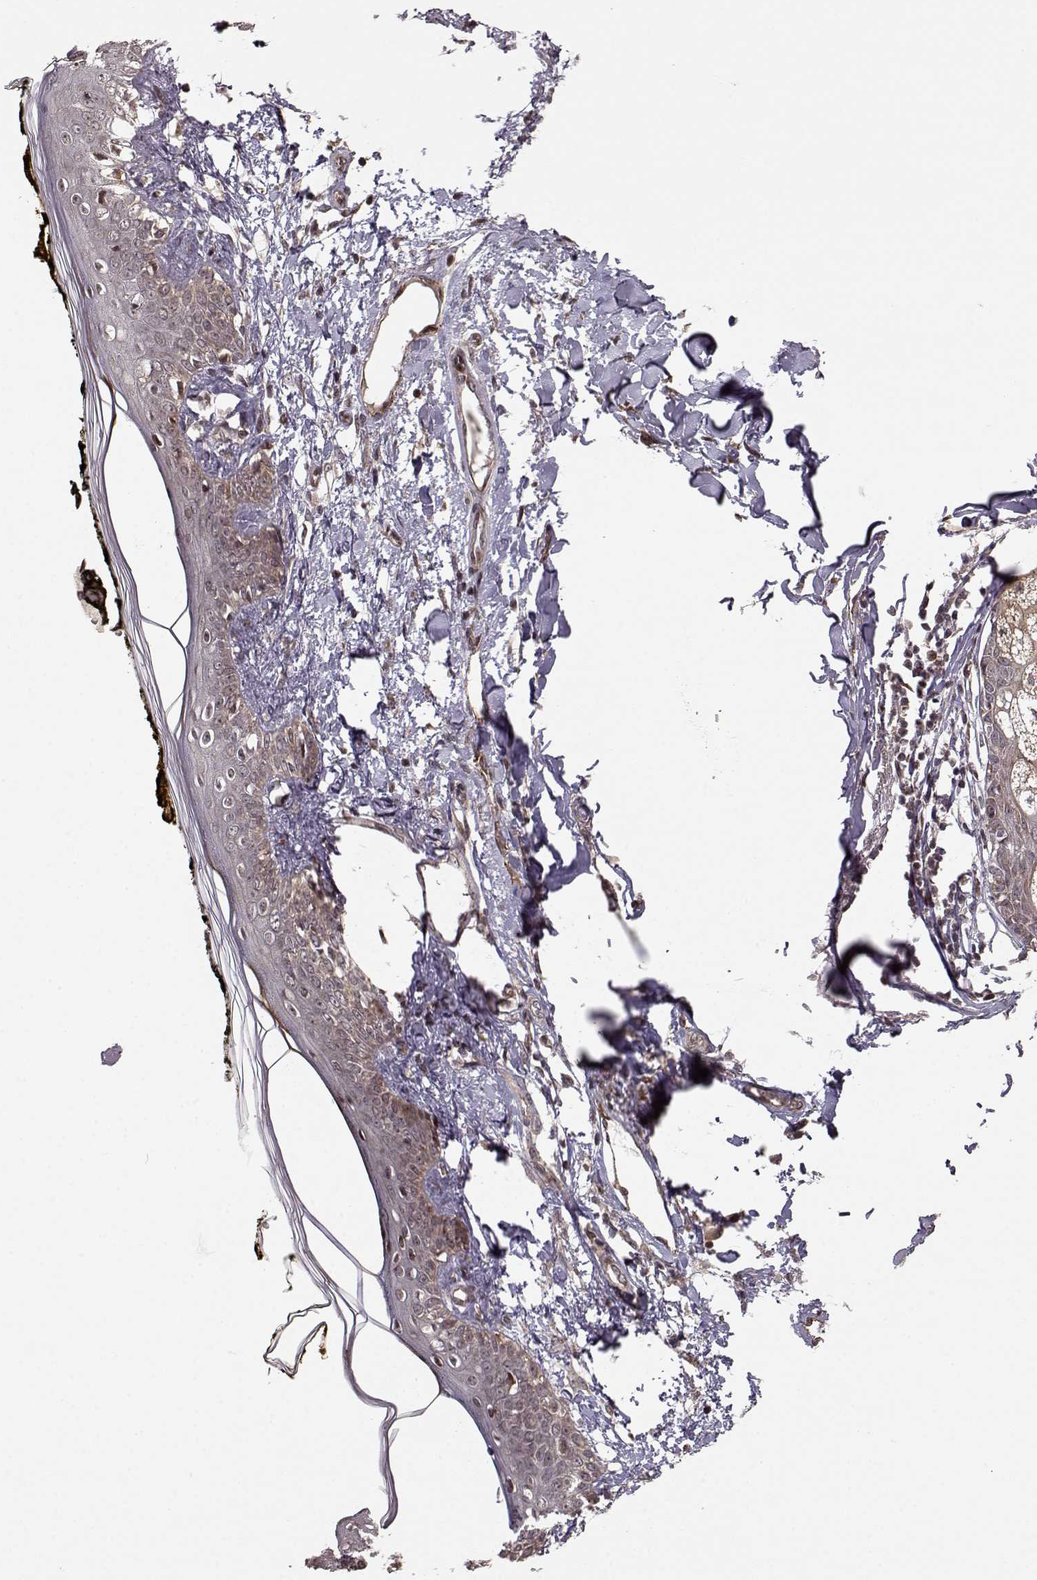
{"staining": {"intensity": "weak", "quantity": ">75%", "location": "cytoplasmic/membranous"}, "tissue": "skin", "cell_type": "Fibroblasts", "image_type": "normal", "snomed": [{"axis": "morphology", "description": "Normal tissue, NOS"}, {"axis": "topography", "description": "Skin"}], "caption": "Immunohistochemistry photomicrograph of benign skin: skin stained using immunohistochemistry shows low levels of weak protein expression localized specifically in the cytoplasmic/membranous of fibroblasts, appearing as a cytoplasmic/membranous brown color.", "gene": "BACH2", "patient": {"sex": "male", "age": 76}}